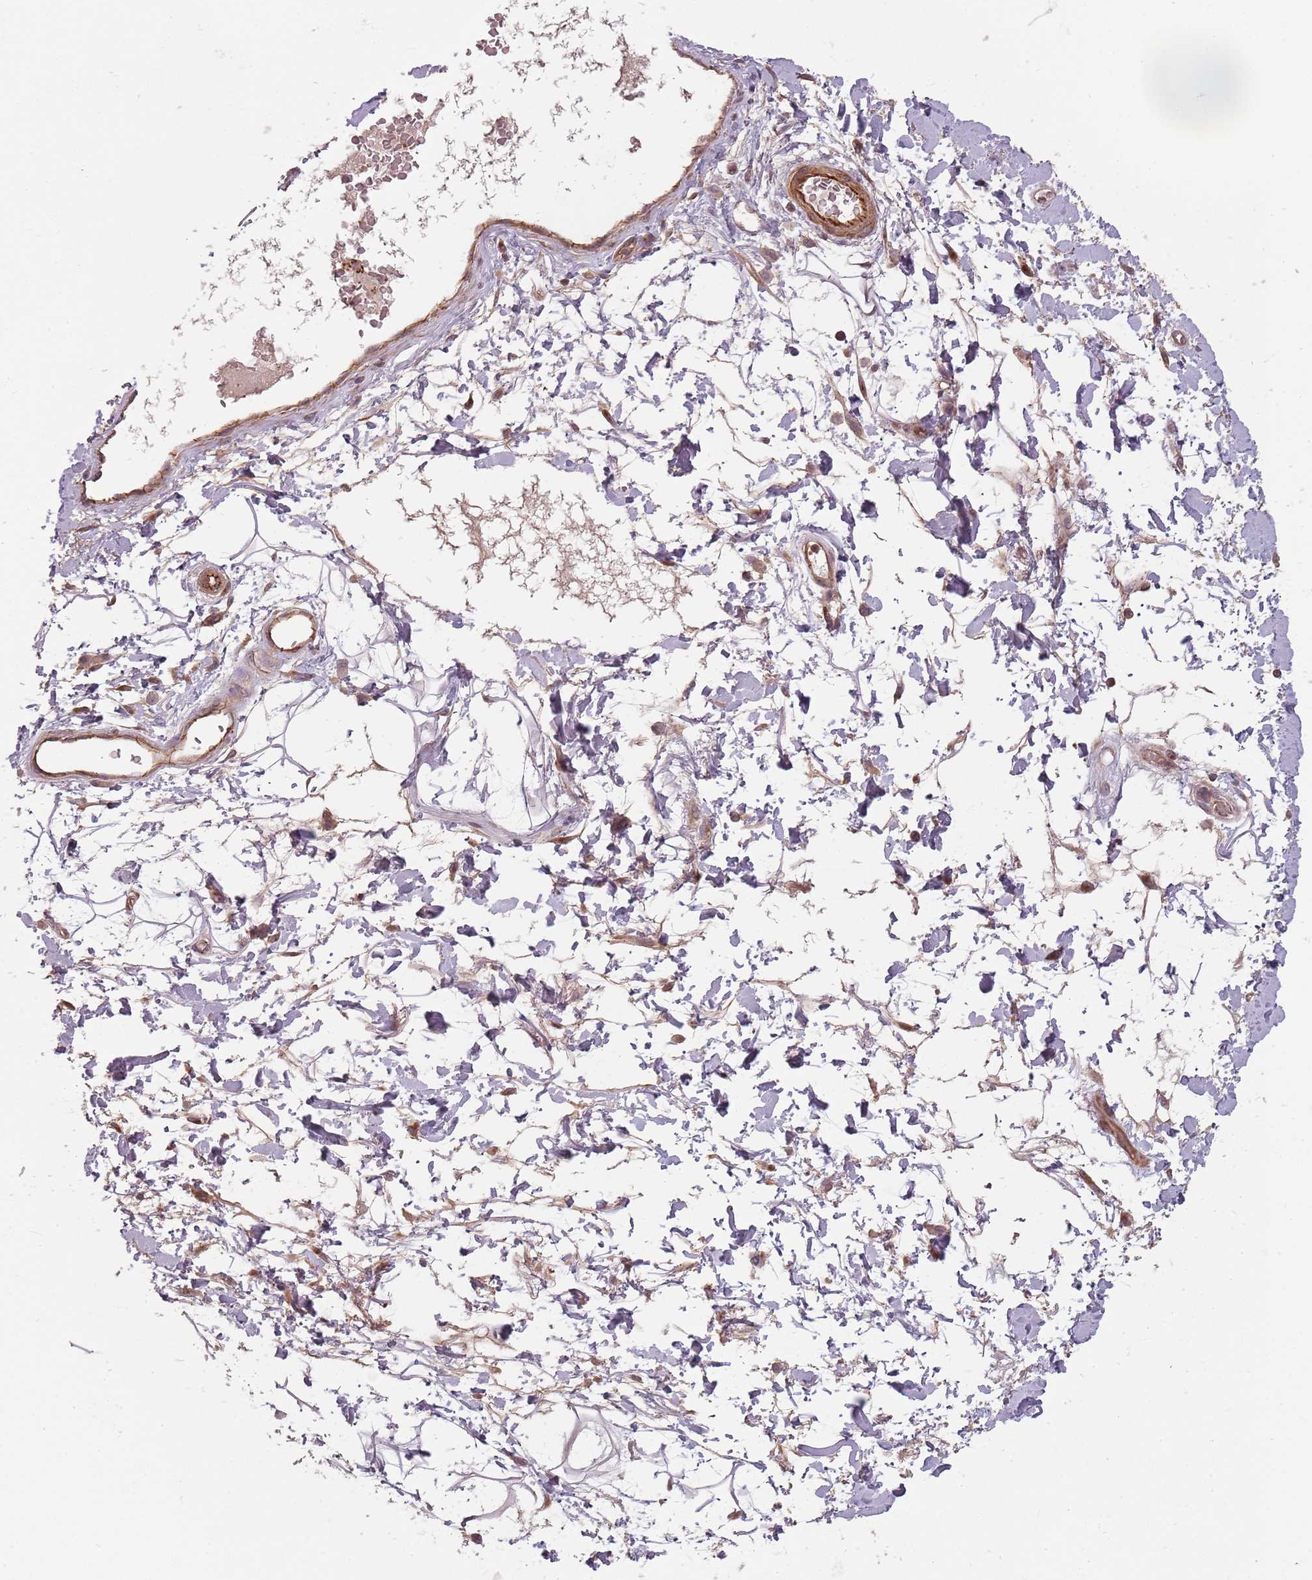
{"staining": {"intensity": "weak", "quantity": "25%-75%", "location": "cytoplasmic/membranous"}, "tissue": "adipose tissue", "cell_type": "Adipocytes", "image_type": "normal", "snomed": [{"axis": "morphology", "description": "Normal tissue, NOS"}, {"axis": "morphology", "description": "Adenocarcinoma, NOS"}, {"axis": "topography", "description": "Rectum"}, {"axis": "topography", "description": "Vagina"}, {"axis": "topography", "description": "Peripheral nerve tissue"}], "caption": "This is an image of immunohistochemistry (IHC) staining of benign adipose tissue, which shows weak positivity in the cytoplasmic/membranous of adipocytes.", "gene": "PPP1R14C", "patient": {"sex": "female", "age": 71}}